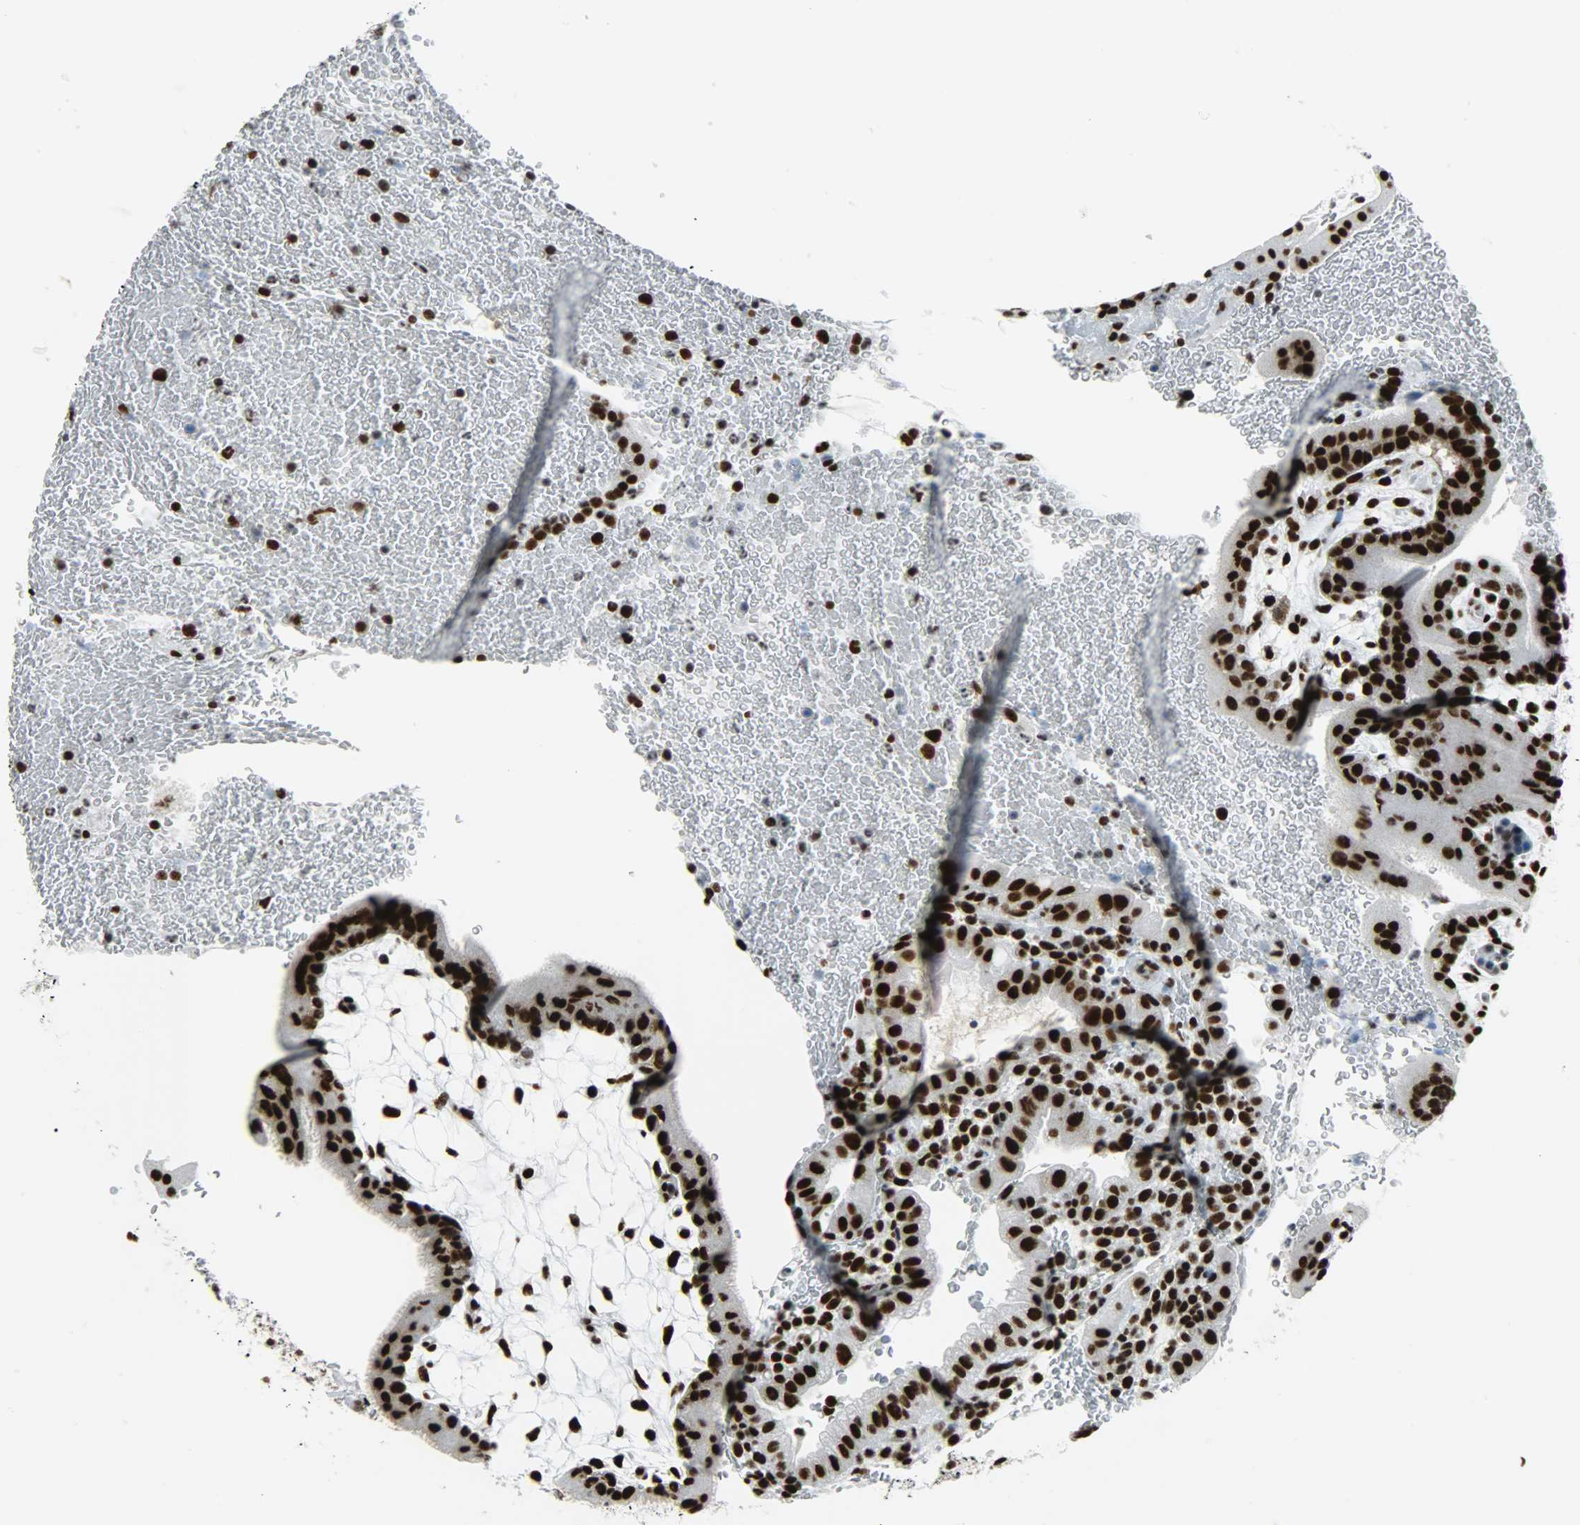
{"staining": {"intensity": "strong", "quantity": ">75%", "location": "nuclear"}, "tissue": "placenta", "cell_type": "Trophoblastic cells", "image_type": "normal", "snomed": [{"axis": "morphology", "description": "Normal tissue, NOS"}, {"axis": "topography", "description": "Placenta"}], "caption": "Immunohistochemical staining of benign human placenta reveals strong nuclear protein positivity in approximately >75% of trophoblastic cells.", "gene": "SNRPA", "patient": {"sex": "female", "age": 19}}